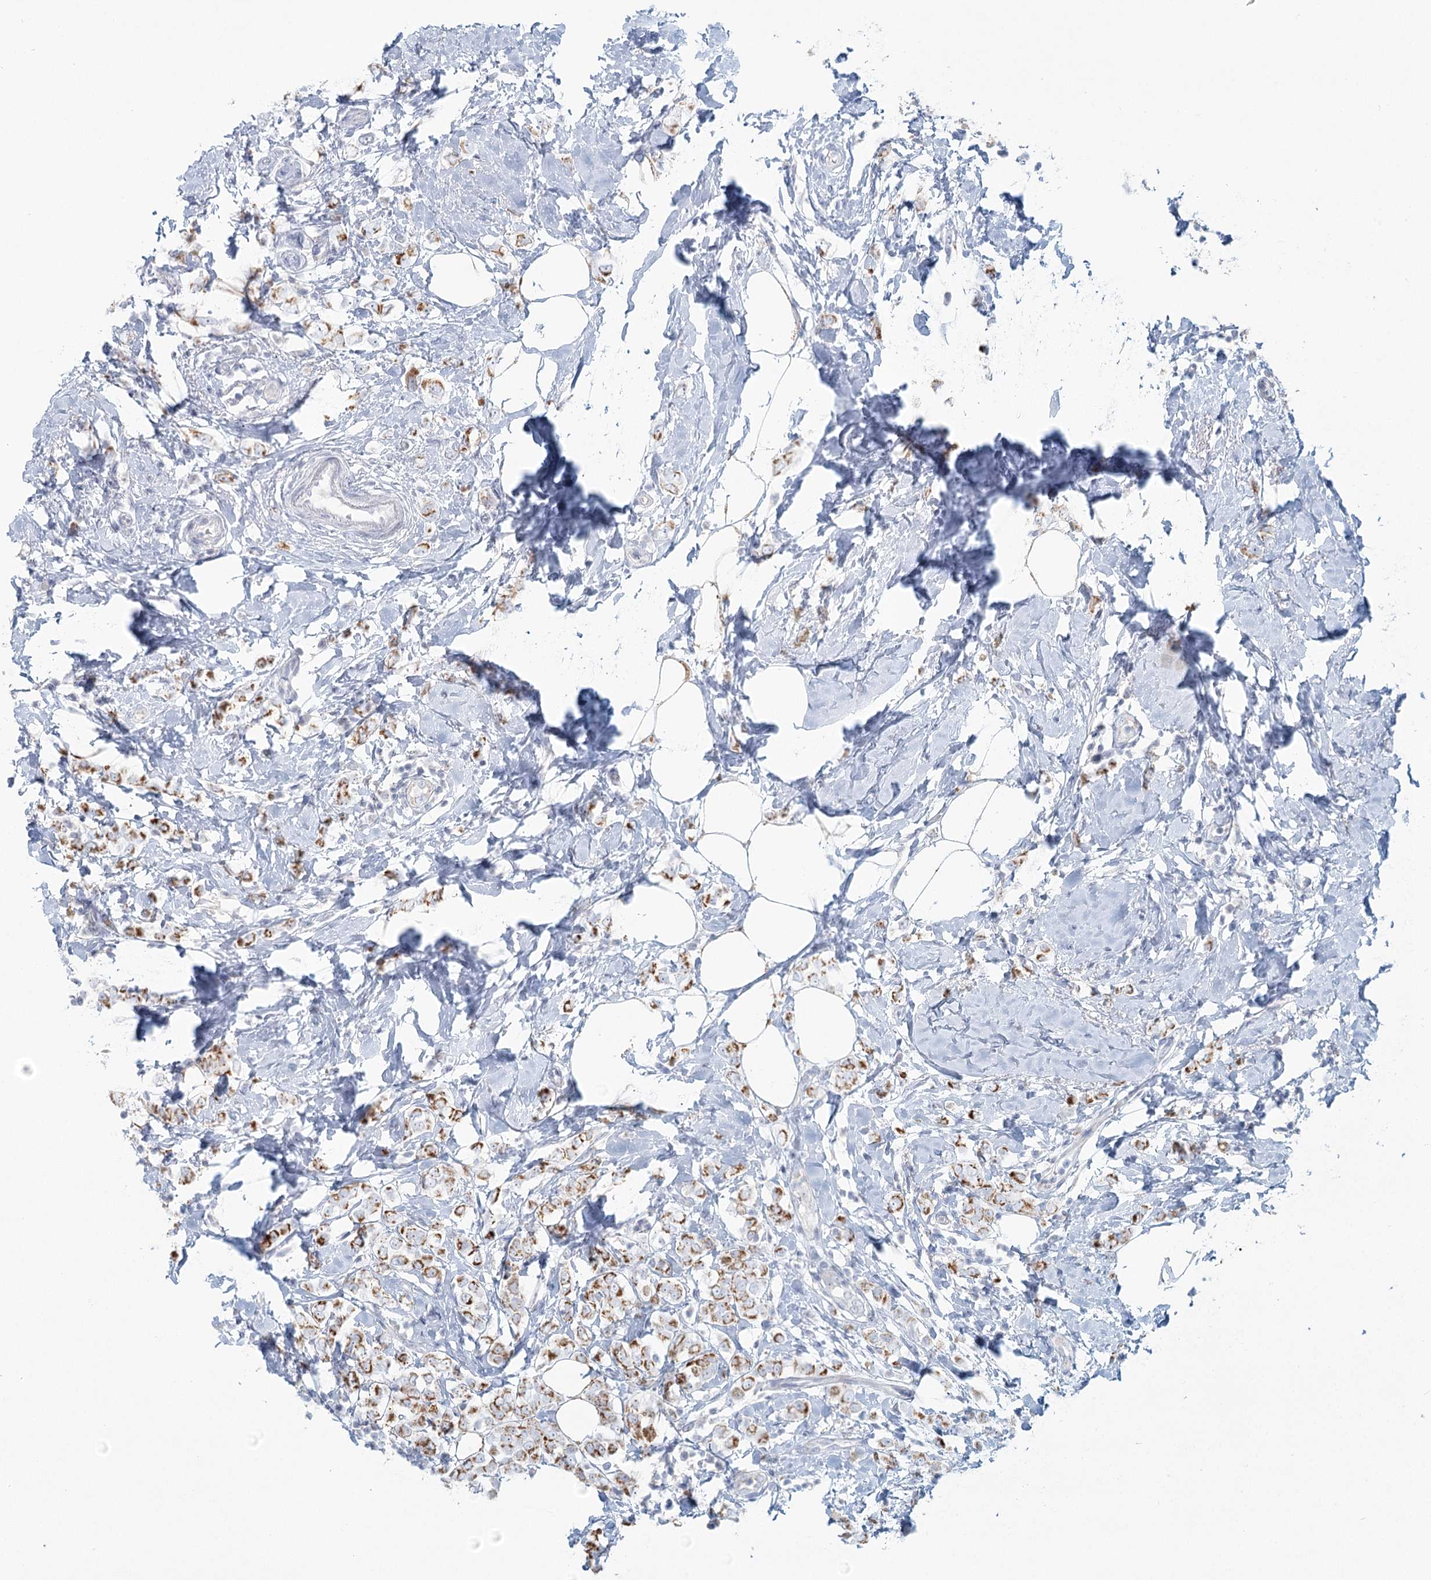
{"staining": {"intensity": "moderate", "quantity": ">75%", "location": "cytoplasmic/membranous"}, "tissue": "breast cancer", "cell_type": "Tumor cells", "image_type": "cancer", "snomed": [{"axis": "morphology", "description": "Lobular carcinoma"}, {"axis": "topography", "description": "Breast"}], "caption": "An image showing moderate cytoplasmic/membranous positivity in approximately >75% of tumor cells in breast cancer, as visualized by brown immunohistochemical staining.", "gene": "BPHL", "patient": {"sex": "female", "age": 47}}